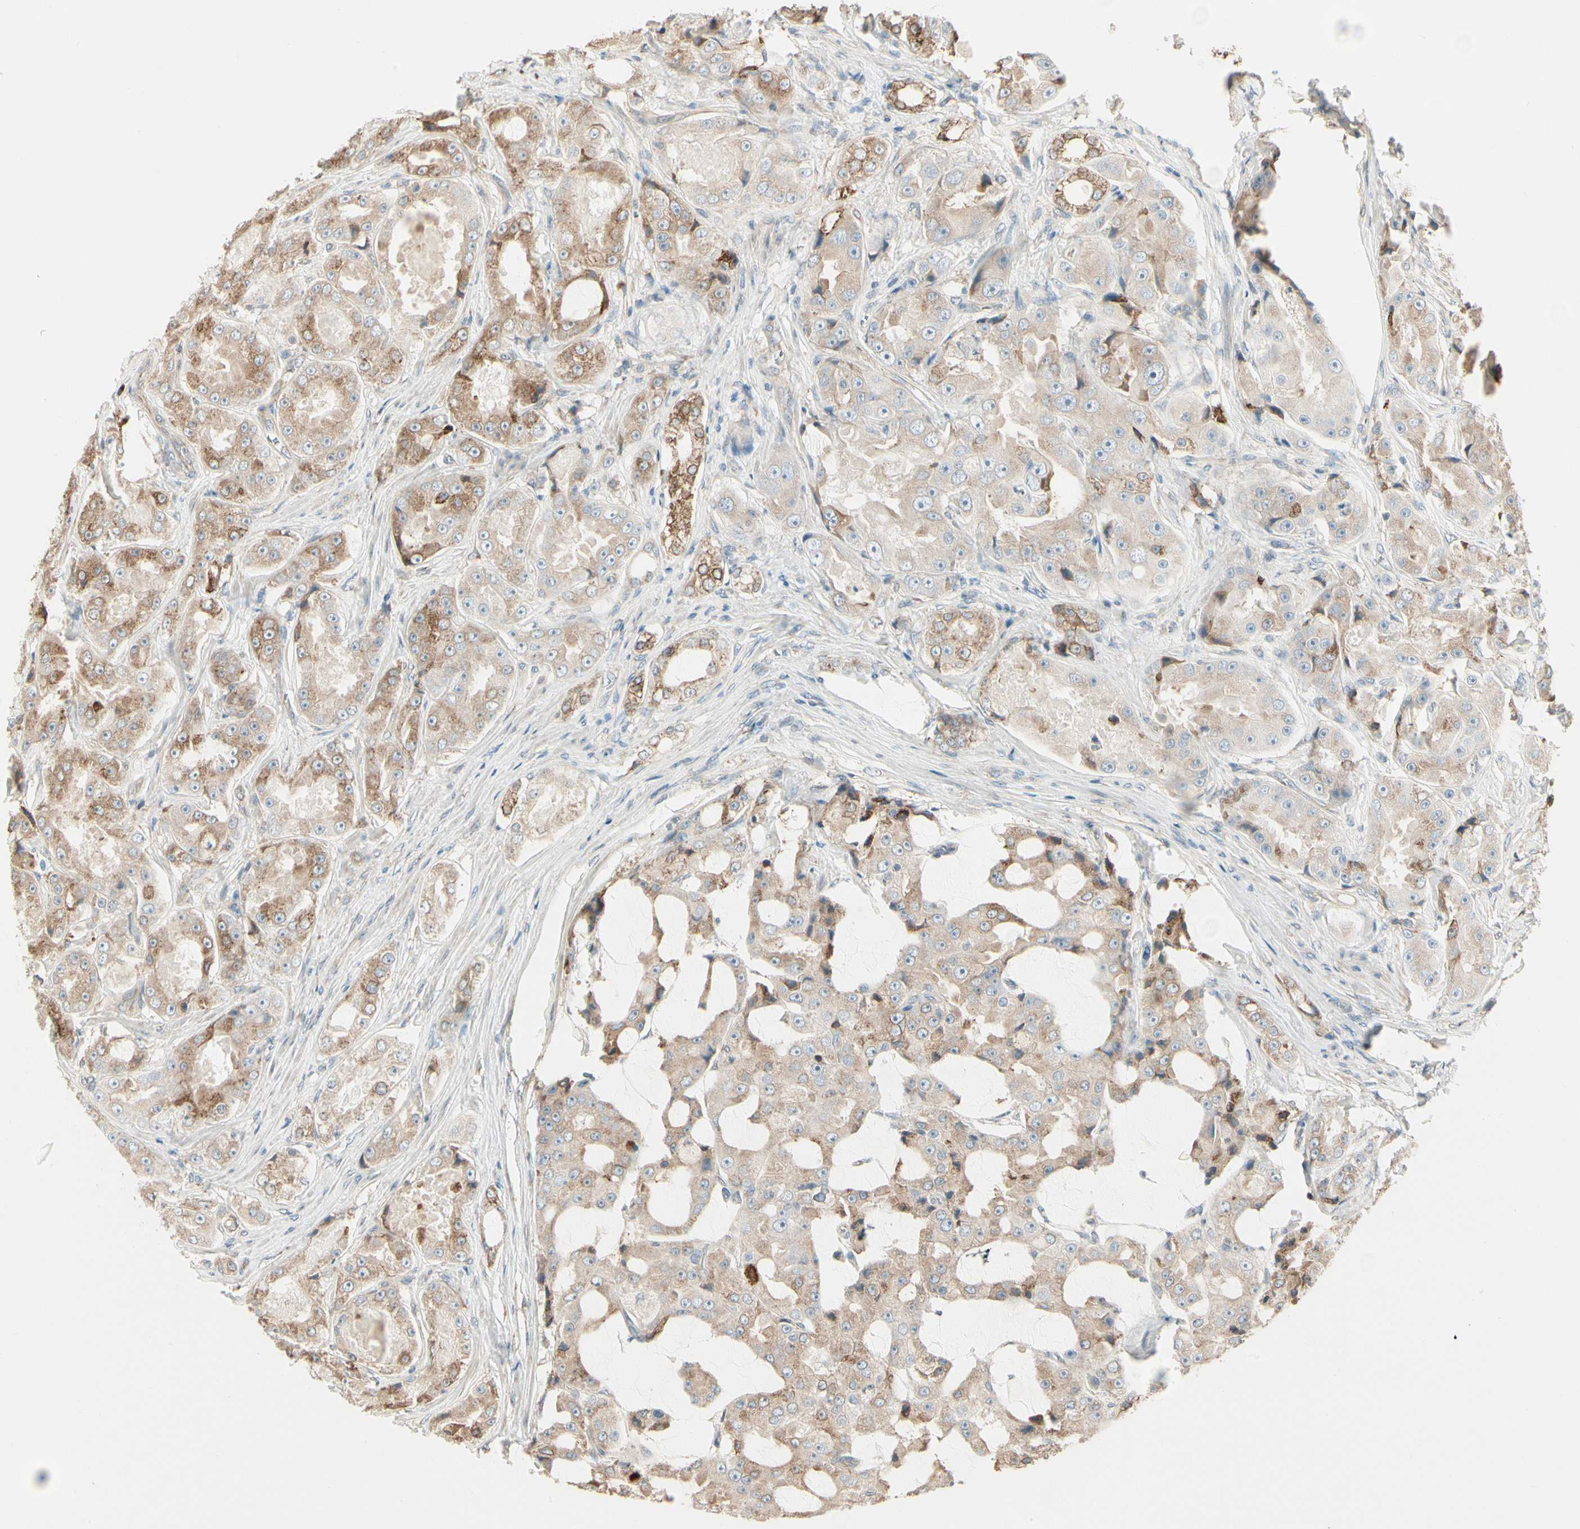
{"staining": {"intensity": "moderate", "quantity": ">75%", "location": "cytoplasmic/membranous"}, "tissue": "prostate cancer", "cell_type": "Tumor cells", "image_type": "cancer", "snomed": [{"axis": "morphology", "description": "Adenocarcinoma, High grade"}, {"axis": "topography", "description": "Prostate"}], "caption": "Tumor cells reveal medium levels of moderate cytoplasmic/membranous expression in about >75% of cells in human adenocarcinoma (high-grade) (prostate).", "gene": "NUCB2", "patient": {"sex": "male", "age": 73}}